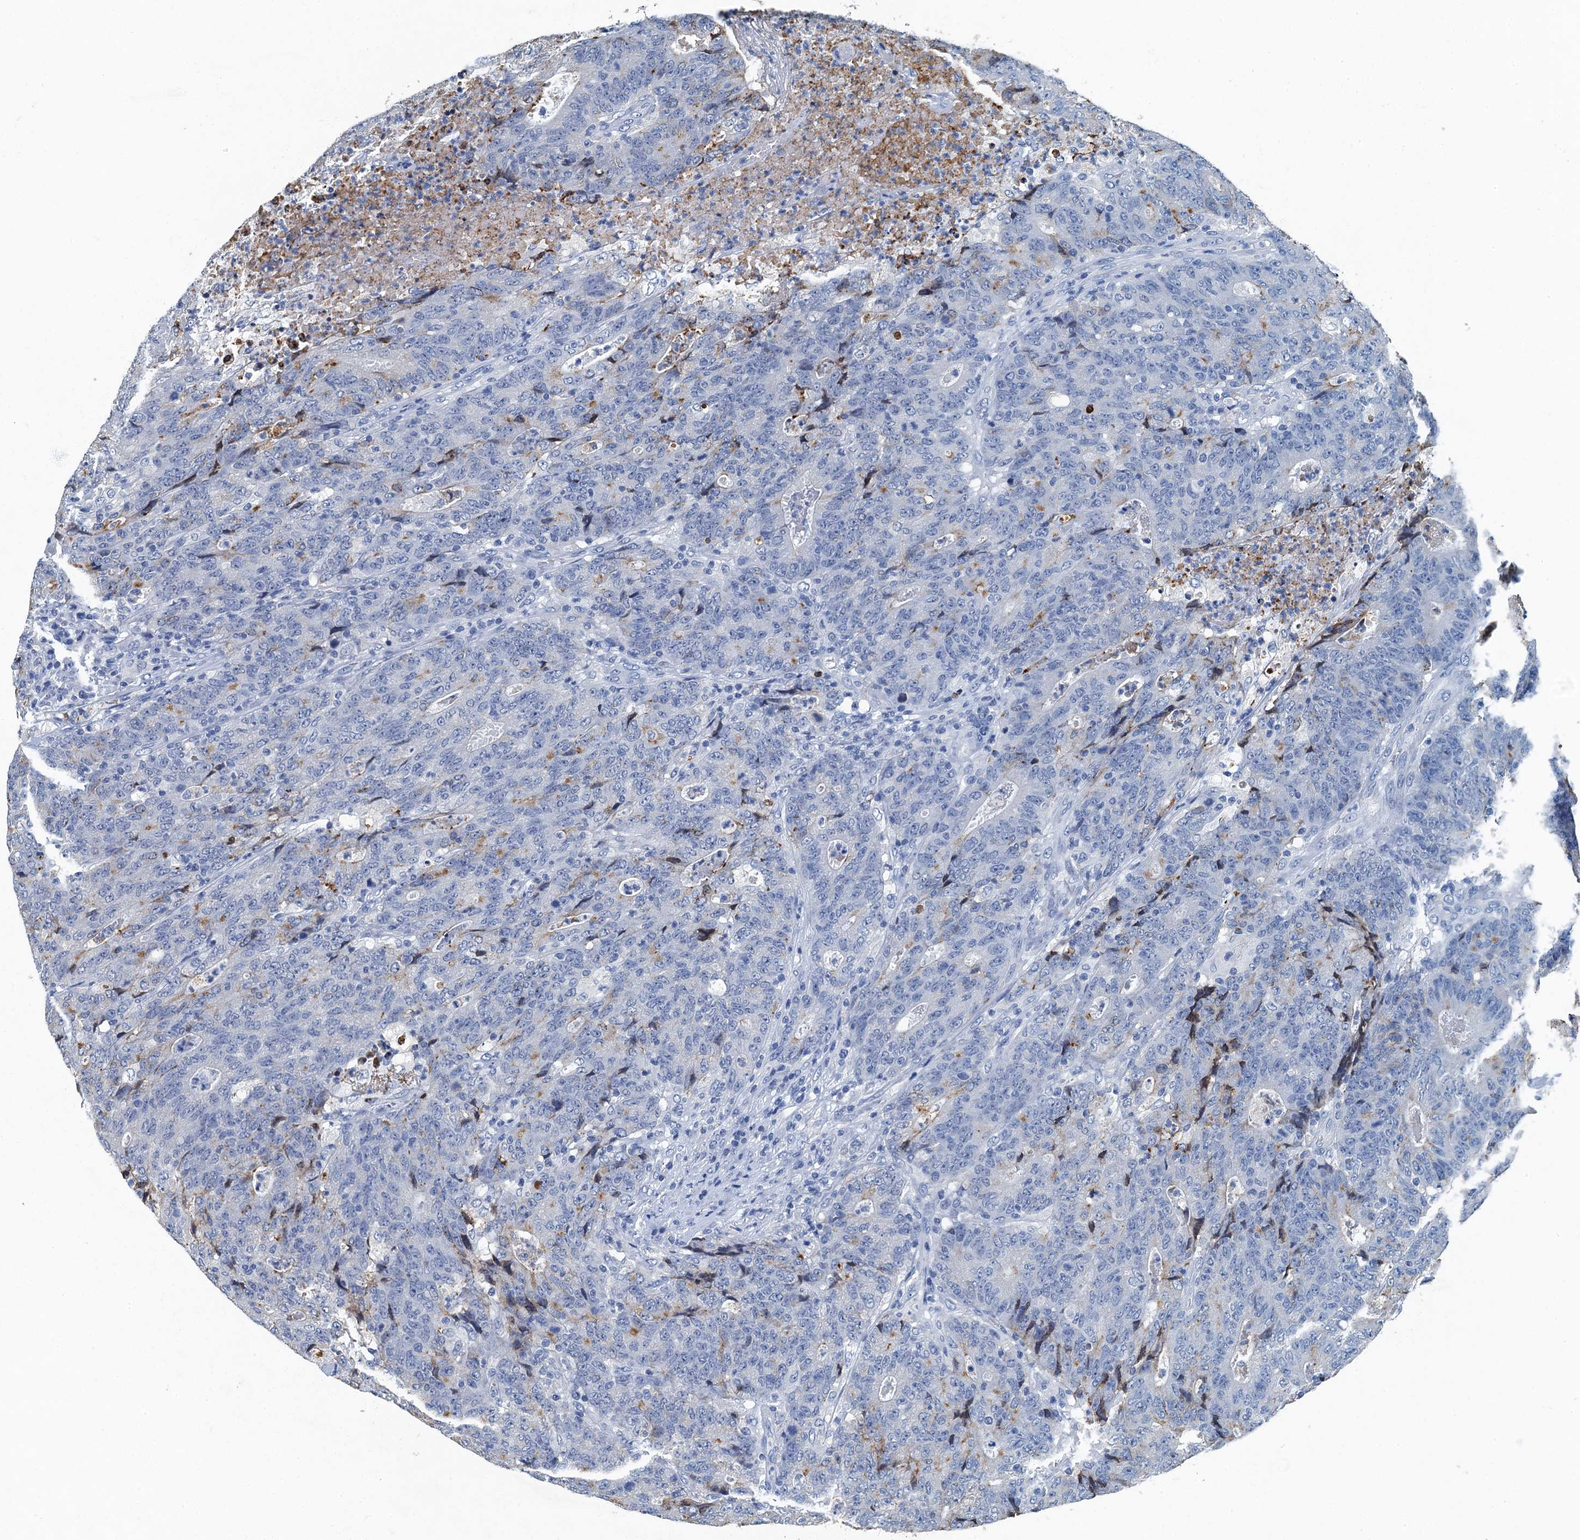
{"staining": {"intensity": "negative", "quantity": "none", "location": "none"}, "tissue": "colorectal cancer", "cell_type": "Tumor cells", "image_type": "cancer", "snomed": [{"axis": "morphology", "description": "Adenocarcinoma, NOS"}, {"axis": "topography", "description": "Colon"}], "caption": "A photomicrograph of human colorectal cancer (adenocarcinoma) is negative for staining in tumor cells. (Stains: DAB (3,3'-diaminobenzidine) IHC with hematoxylin counter stain, Microscopy: brightfield microscopy at high magnification).", "gene": "GADL1", "patient": {"sex": "female", "age": 75}}